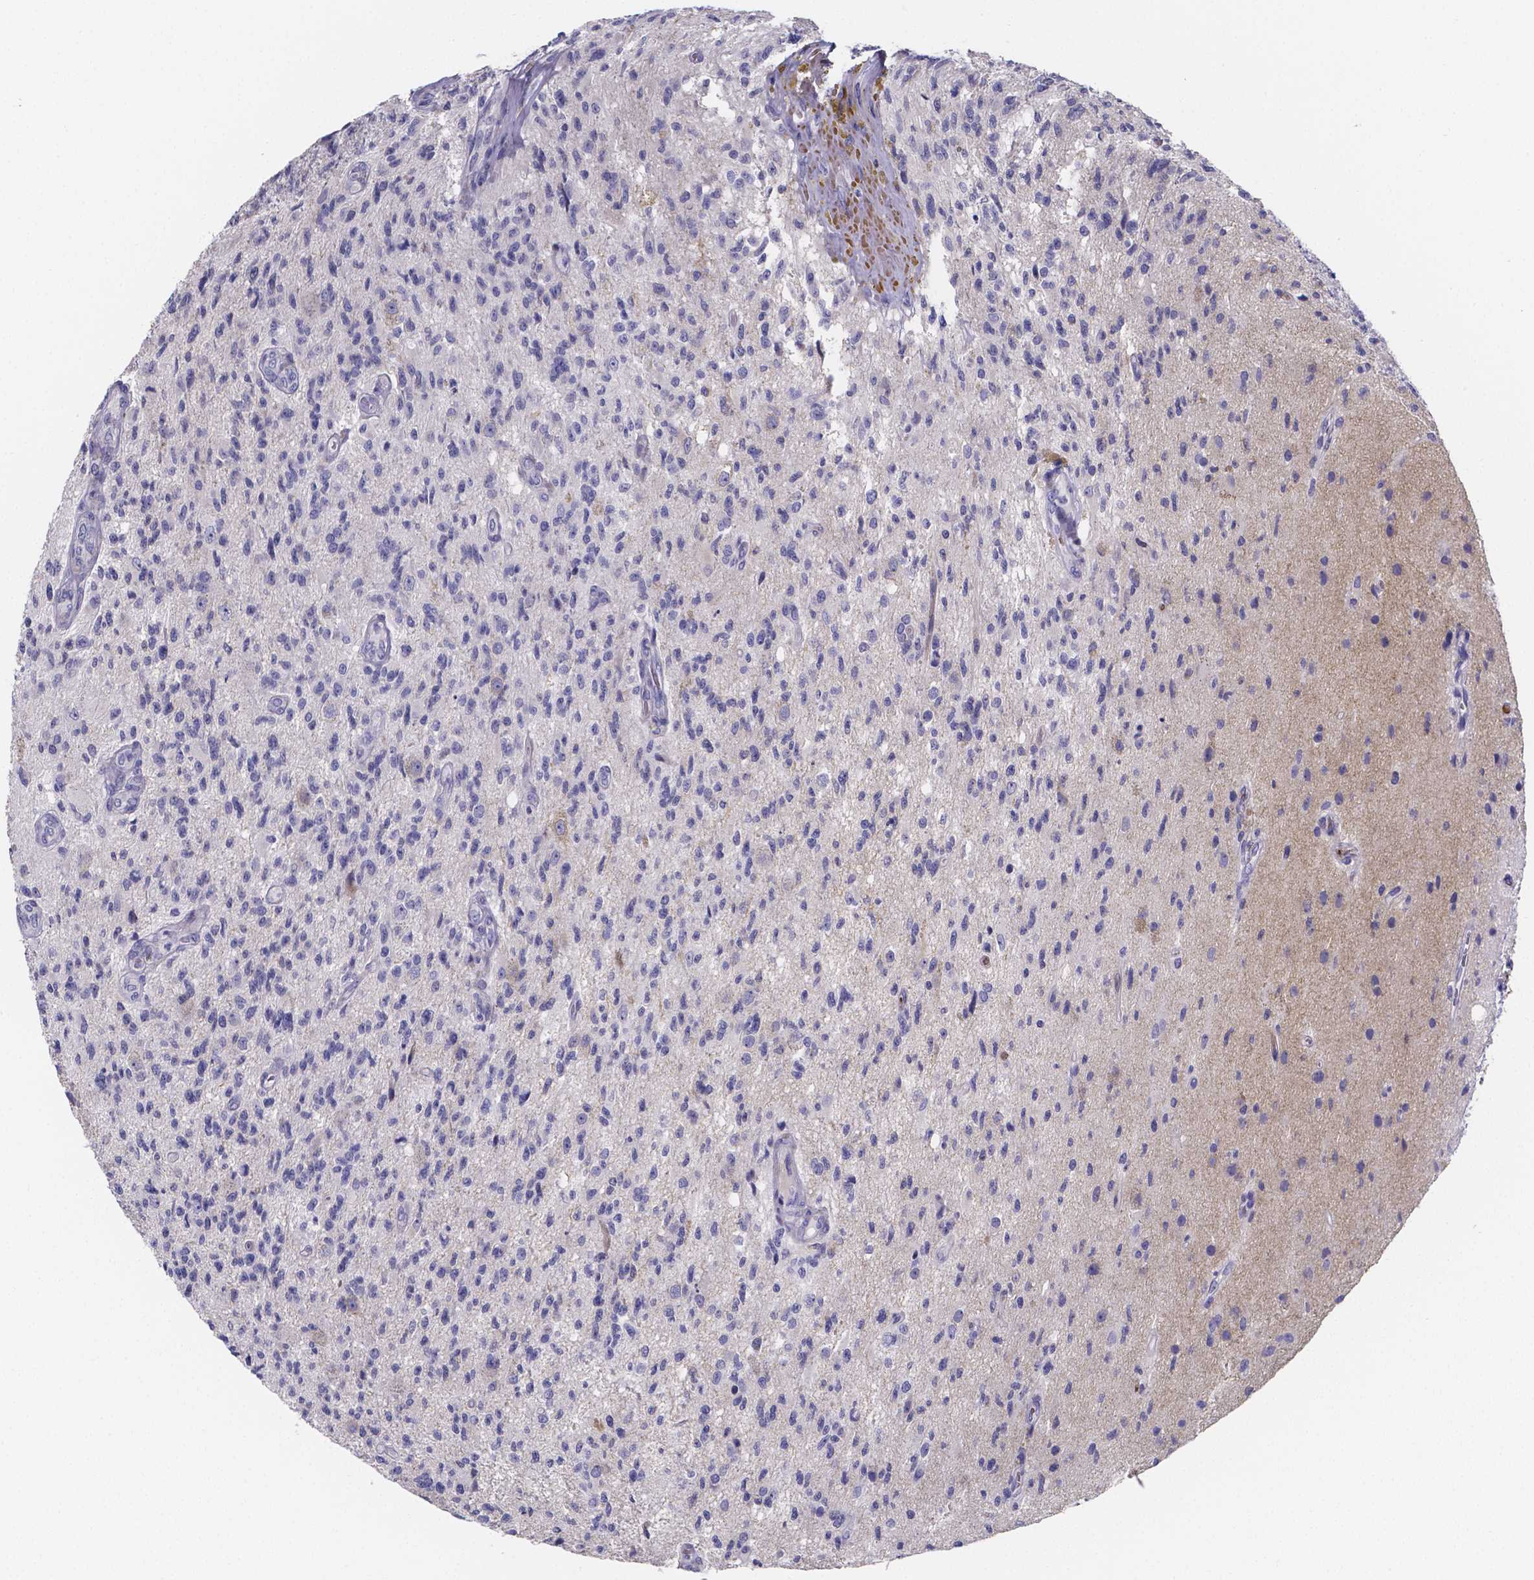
{"staining": {"intensity": "negative", "quantity": "none", "location": "none"}, "tissue": "glioma", "cell_type": "Tumor cells", "image_type": "cancer", "snomed": [{"axis": "morphology", "description": "Glioma, malignant, High grade"}, {"axis": "topography", "description": "Brain"}], "caption": "Immunohistochemical staining of human glioma demonstrates no significant expression in tumor cells.", "gene": "GABRA3", "patient": {"sex": "male", "age": 56}}